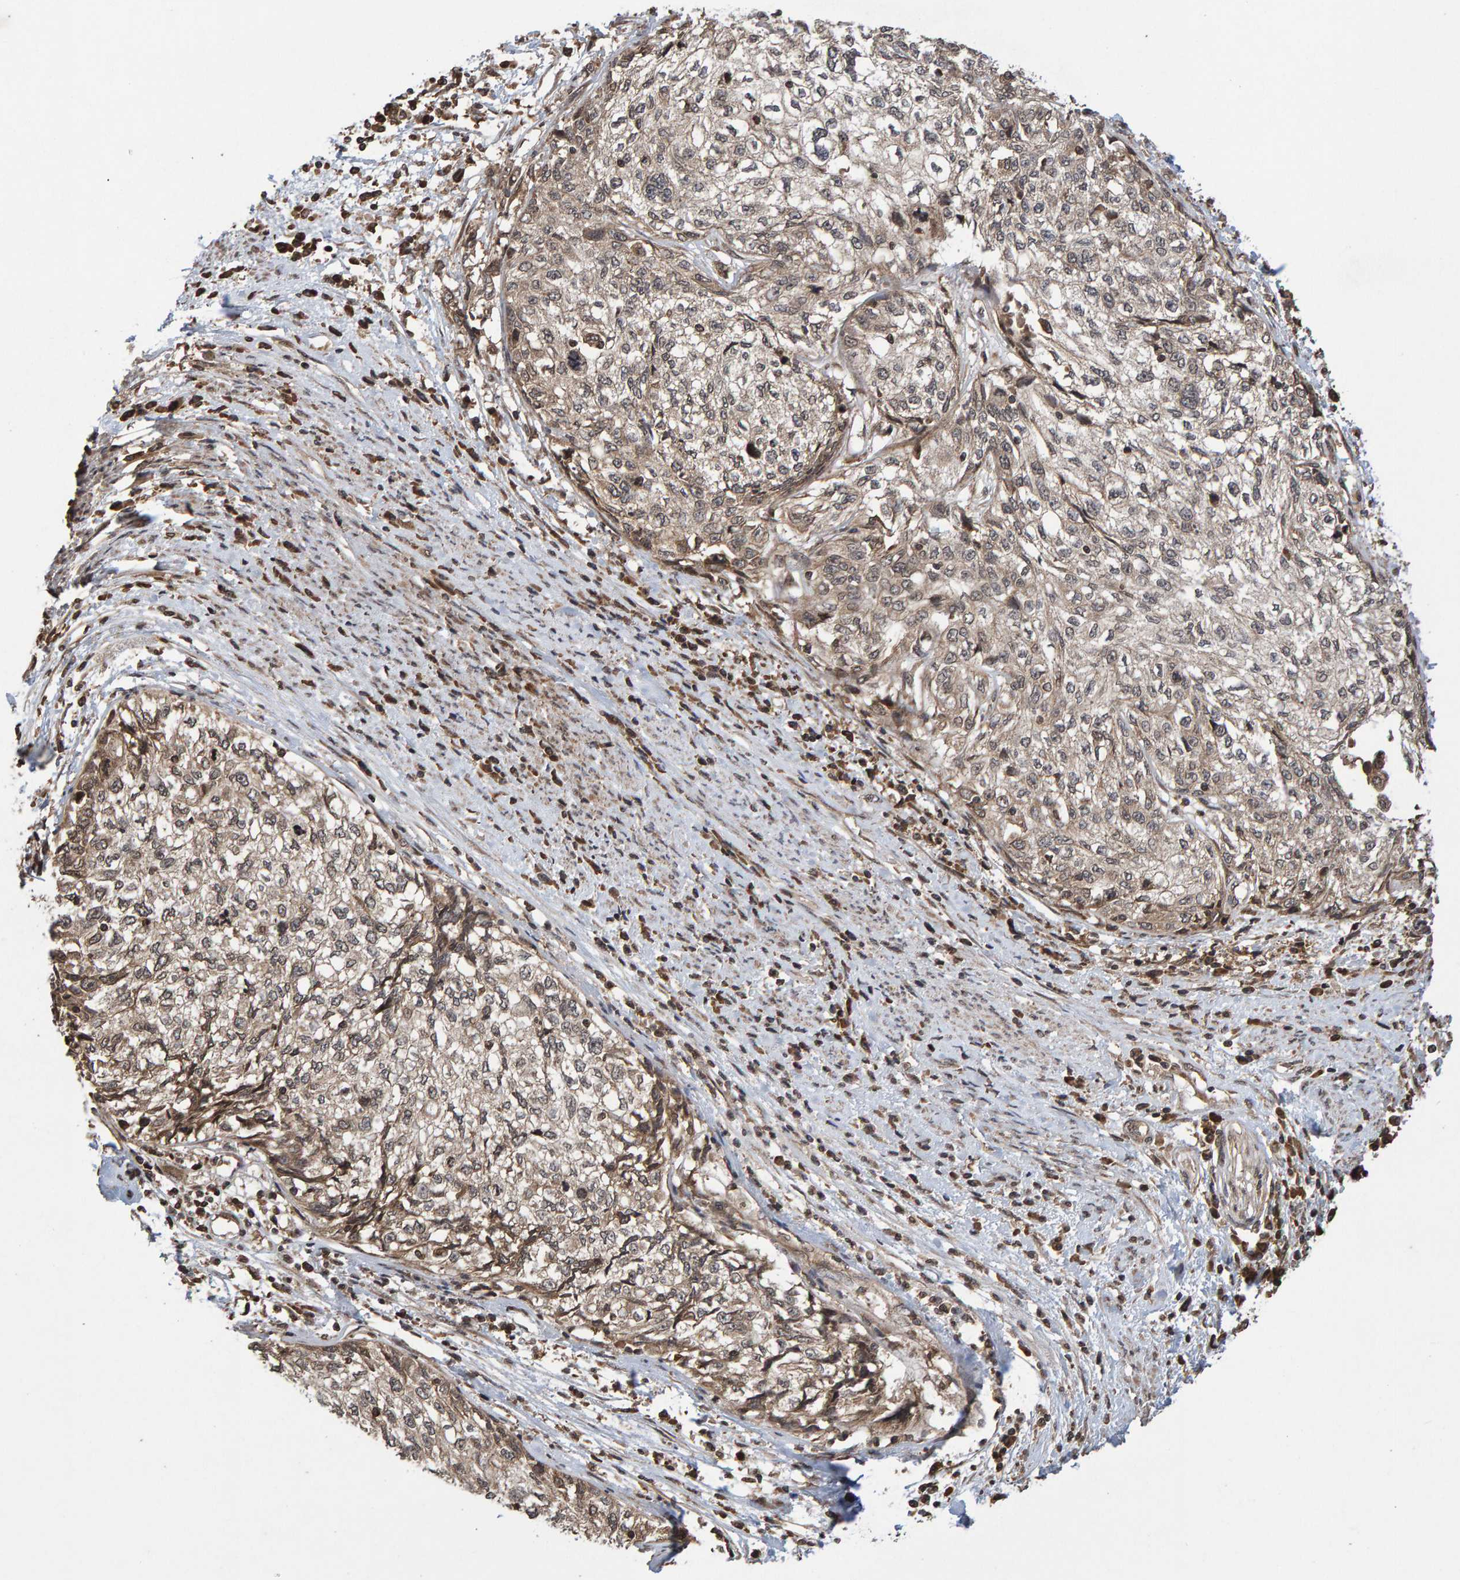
{"staining": {"intensity": "weak", "quantity": ">75%", "location": "cytoplasmic/membranous"}, "tissue": "cervical cancer", "cell_type": "Tumor cells", "image_type": "cancer", "snomed": [{"axis": "morphology", "description": "Squamous cell carcinoma, NOS"}, {"axis": "topography", "description": "Cervix"}], "caption": "A low amount of weak cytoplasmic/membranous expression is identified in approximately >75% of tumor cells in cervical cancer (squamous cell carcinoma) tissue.", "gene": "GAB2", "patient": {"sex": "female", "age": 57}}